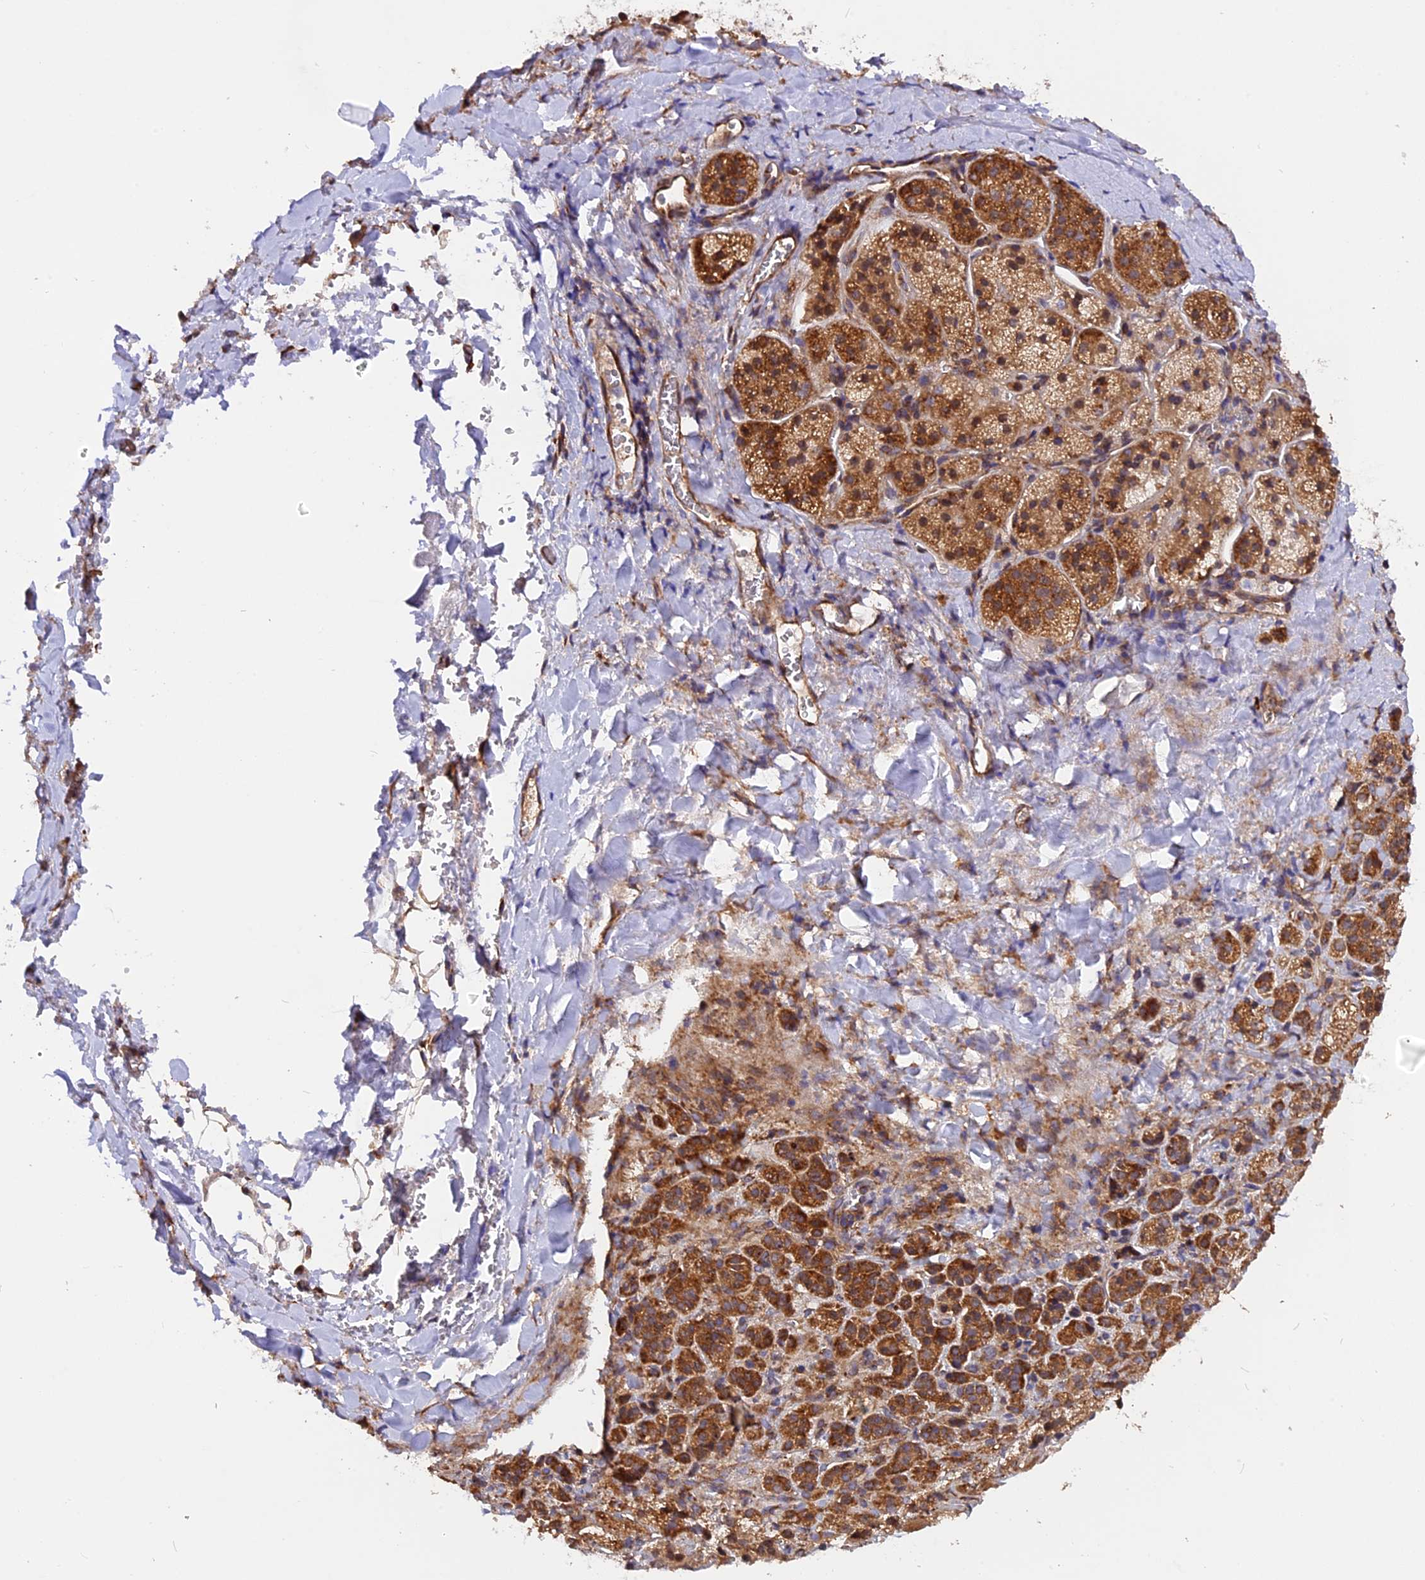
{"staining": {"intensity": "strong", "quantity": "25%-75%", "location": "cytoplasmic/membranous"}, "tissue": "adrenal gland", "cell_type": "Glandular cells", "image_type": "normal", "snomed": [{"axis": "morphology", "description": "Normal tissue, NOS"}, {"axis": "topography", "description": "Adrenal gland"}], "caption": "Protein expression analysis of unremarkable adrenal gland shows strong cytoplasmic/membranous positivity in approximately 25%-75% of glandular cells. (DAB = brown stain, brightfield microscopy at high magnification).", "gene": "GNPTAB", "patient": {"sex": "female", "age": 44}}